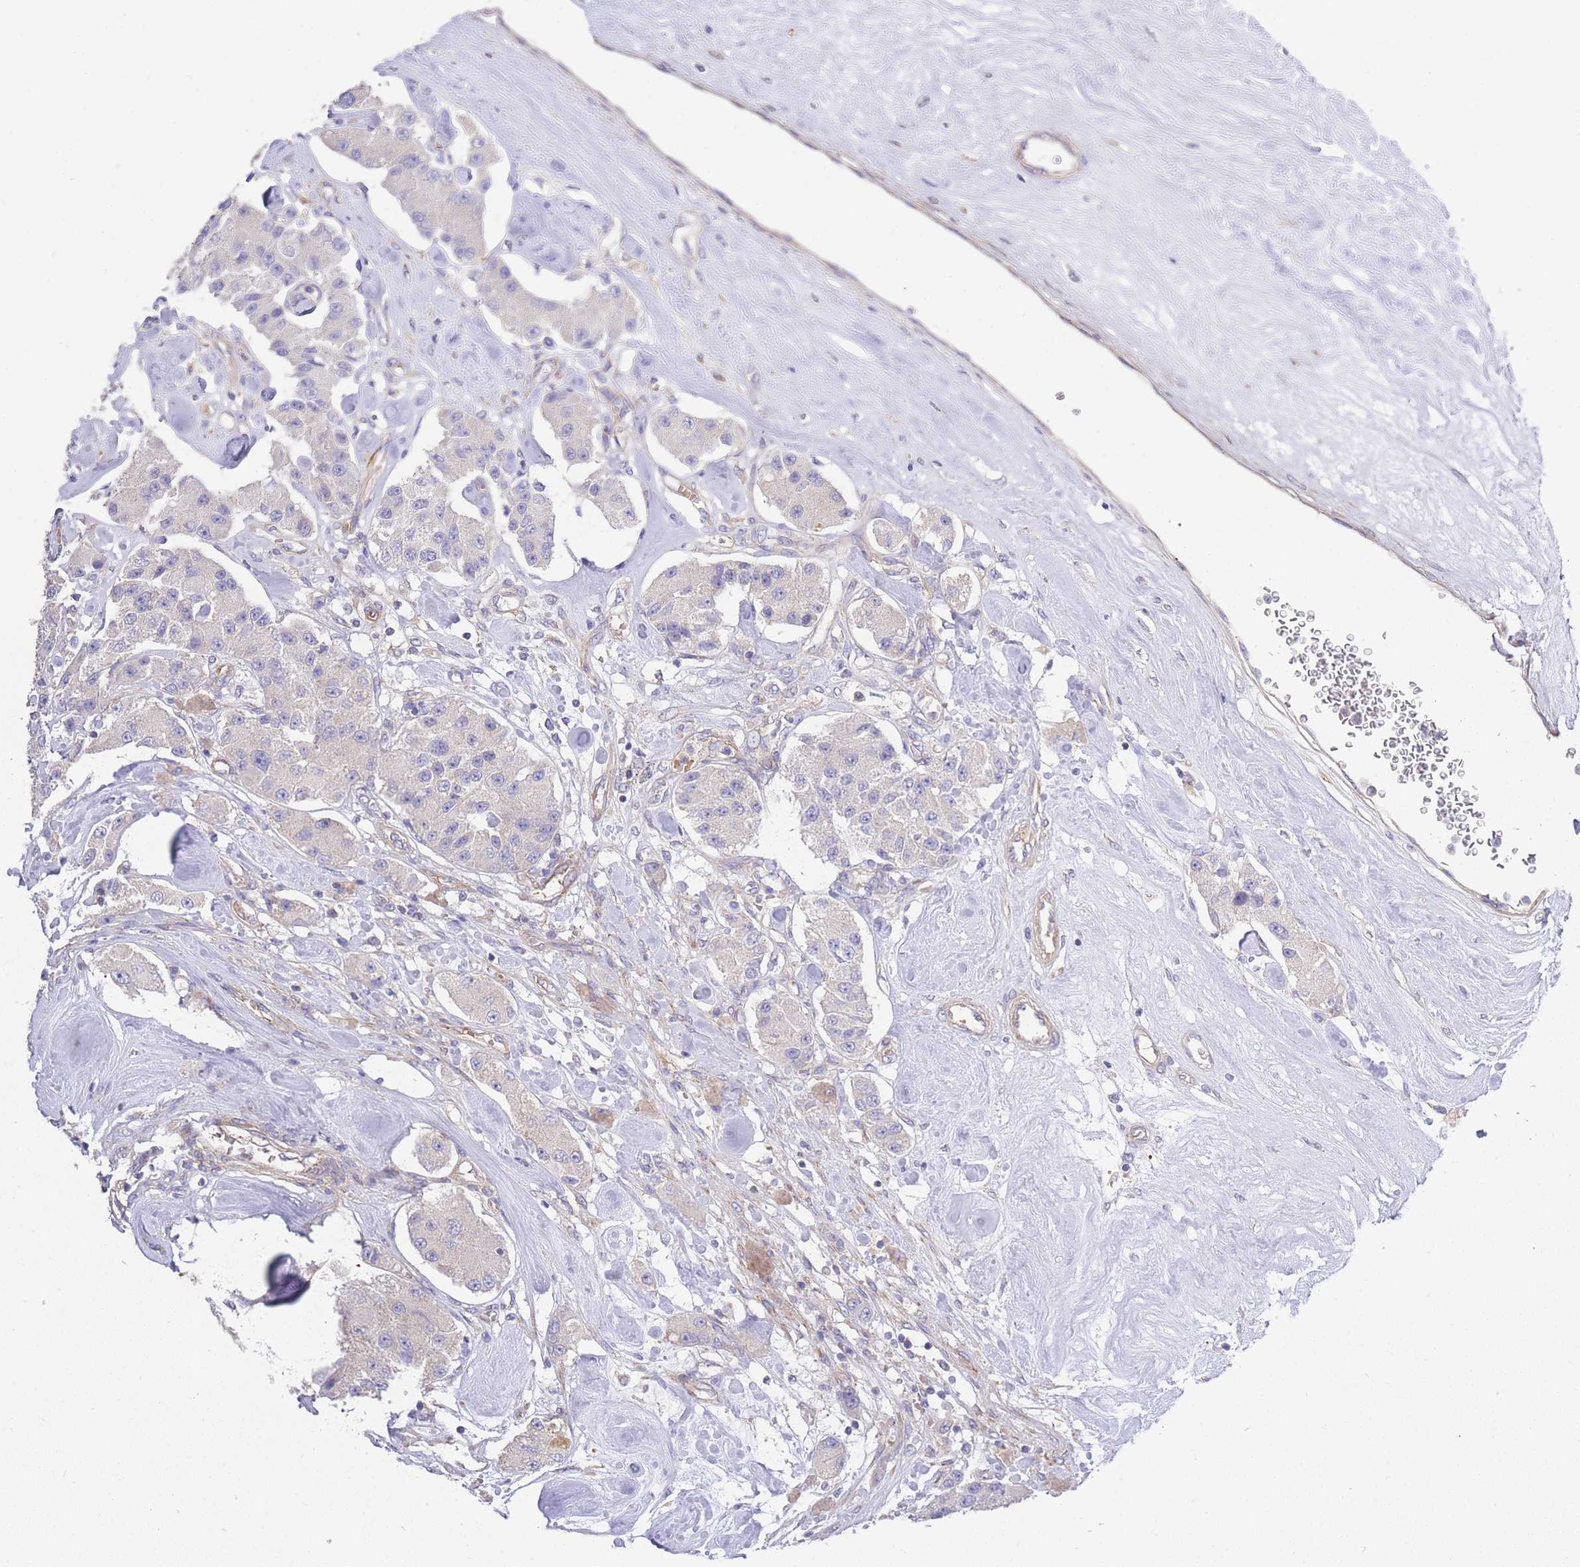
{"staining": {"intensity": "negative", "quantity": "none", "location": "none"}, "tissue": "carcinoid", "cell_type": "Tumor cells", "image_type": "cancer", "snomed": [{"axis": "morphology", "description": "Carcinoid, malignant, NOS"}, {"axis": "topography", "description": "Pancreas"}], "caption": "Tumor cells are negative for brown protein staining in carcinoid.", "gene": "INSYN2B", "patient": {"sex": "male", "age": 41}}